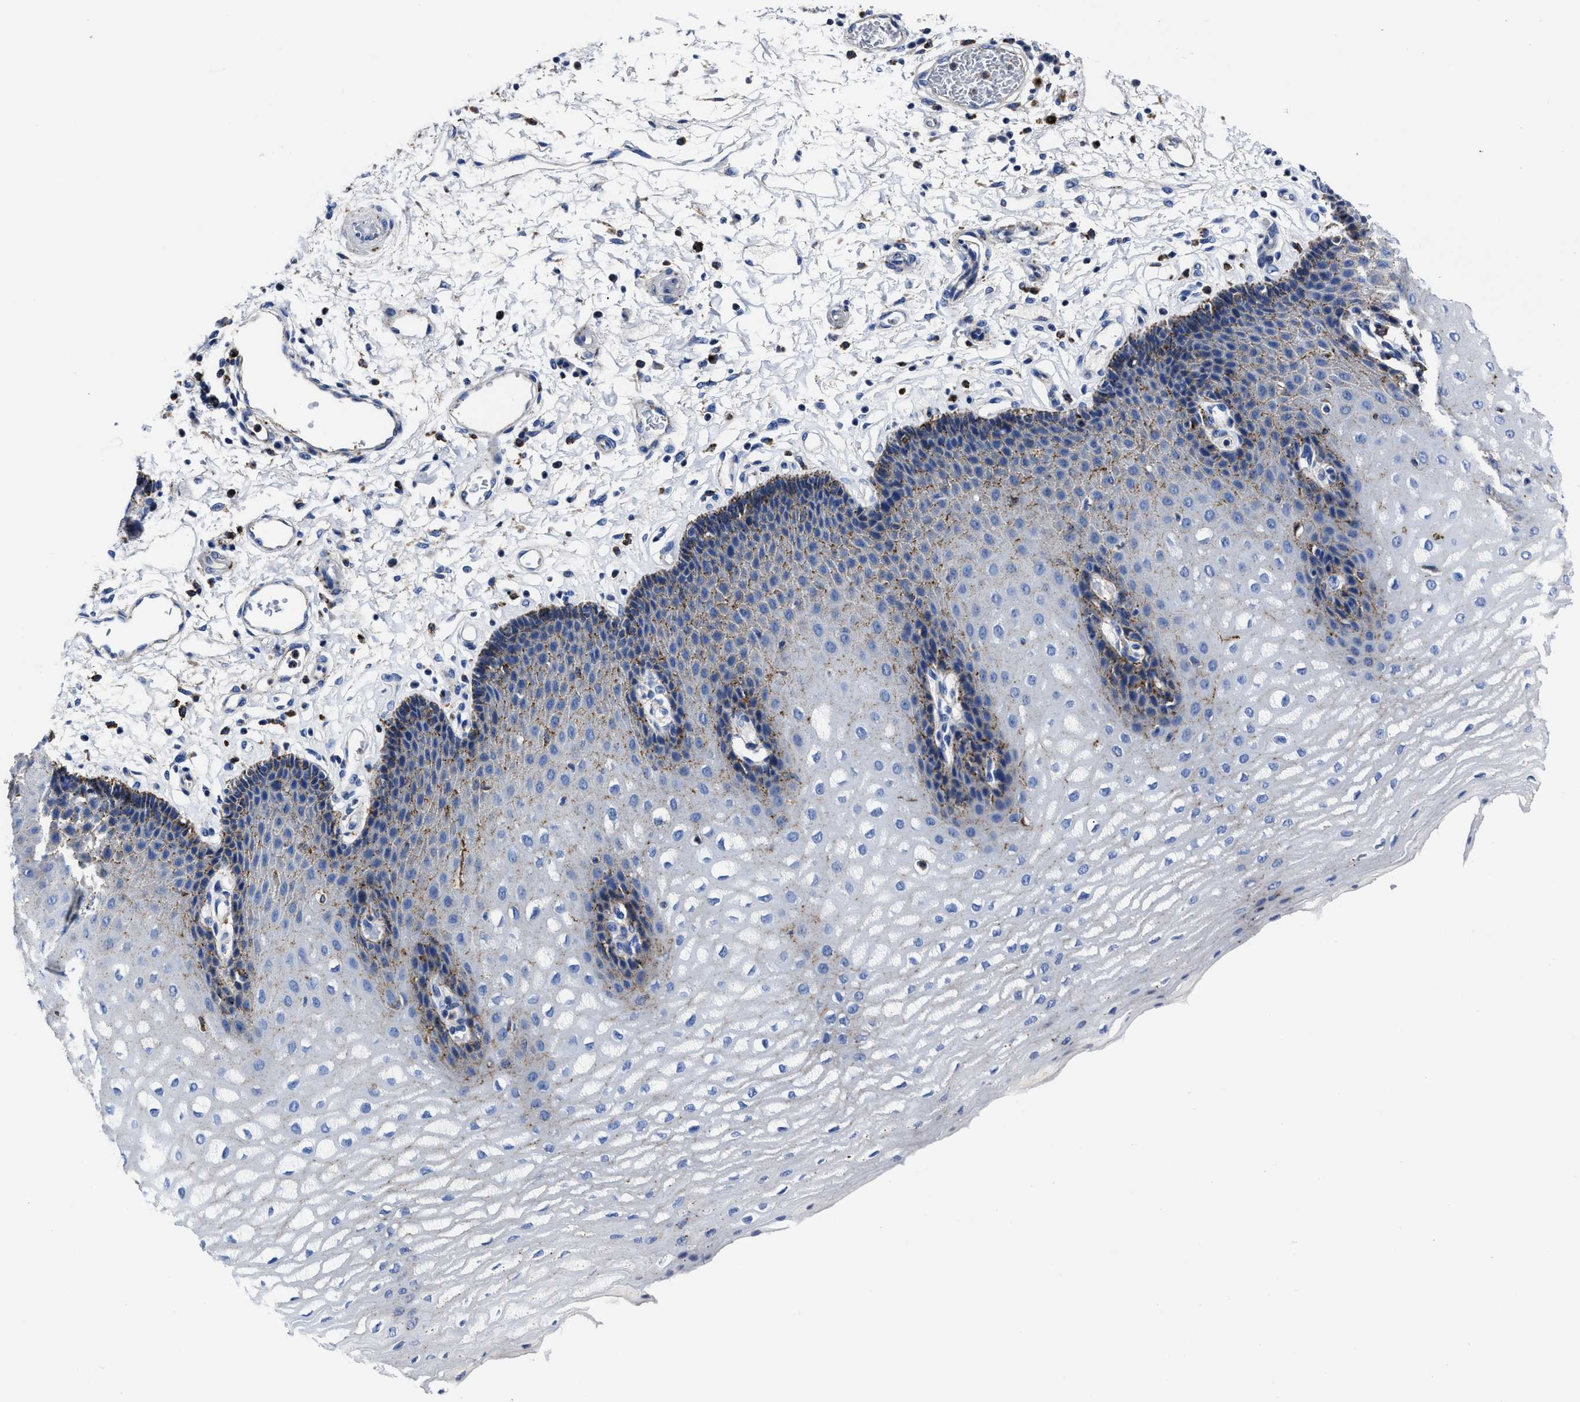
{"staining": {"intensity": "moderate", "quantity": "<25%", "location": "cytoplasmic/membranous"}, "tissue": "esophagus", "cell_type": "Squamous epithelial cells", "image_type": "normal", "snomed": [{"axis": "morphology", "description": "Normal tissue, NOS"}, {"axis": "topography", "description": "Esophagus"}], "caption": "Moderate cytoplasmic/membranous expression for a protein is identified in about <25% of squamous epithelial cells of unremarkable esophagus using IHC.", "gene": "LAMTOR4", "patient": {"sex": "male", "age": 54}}